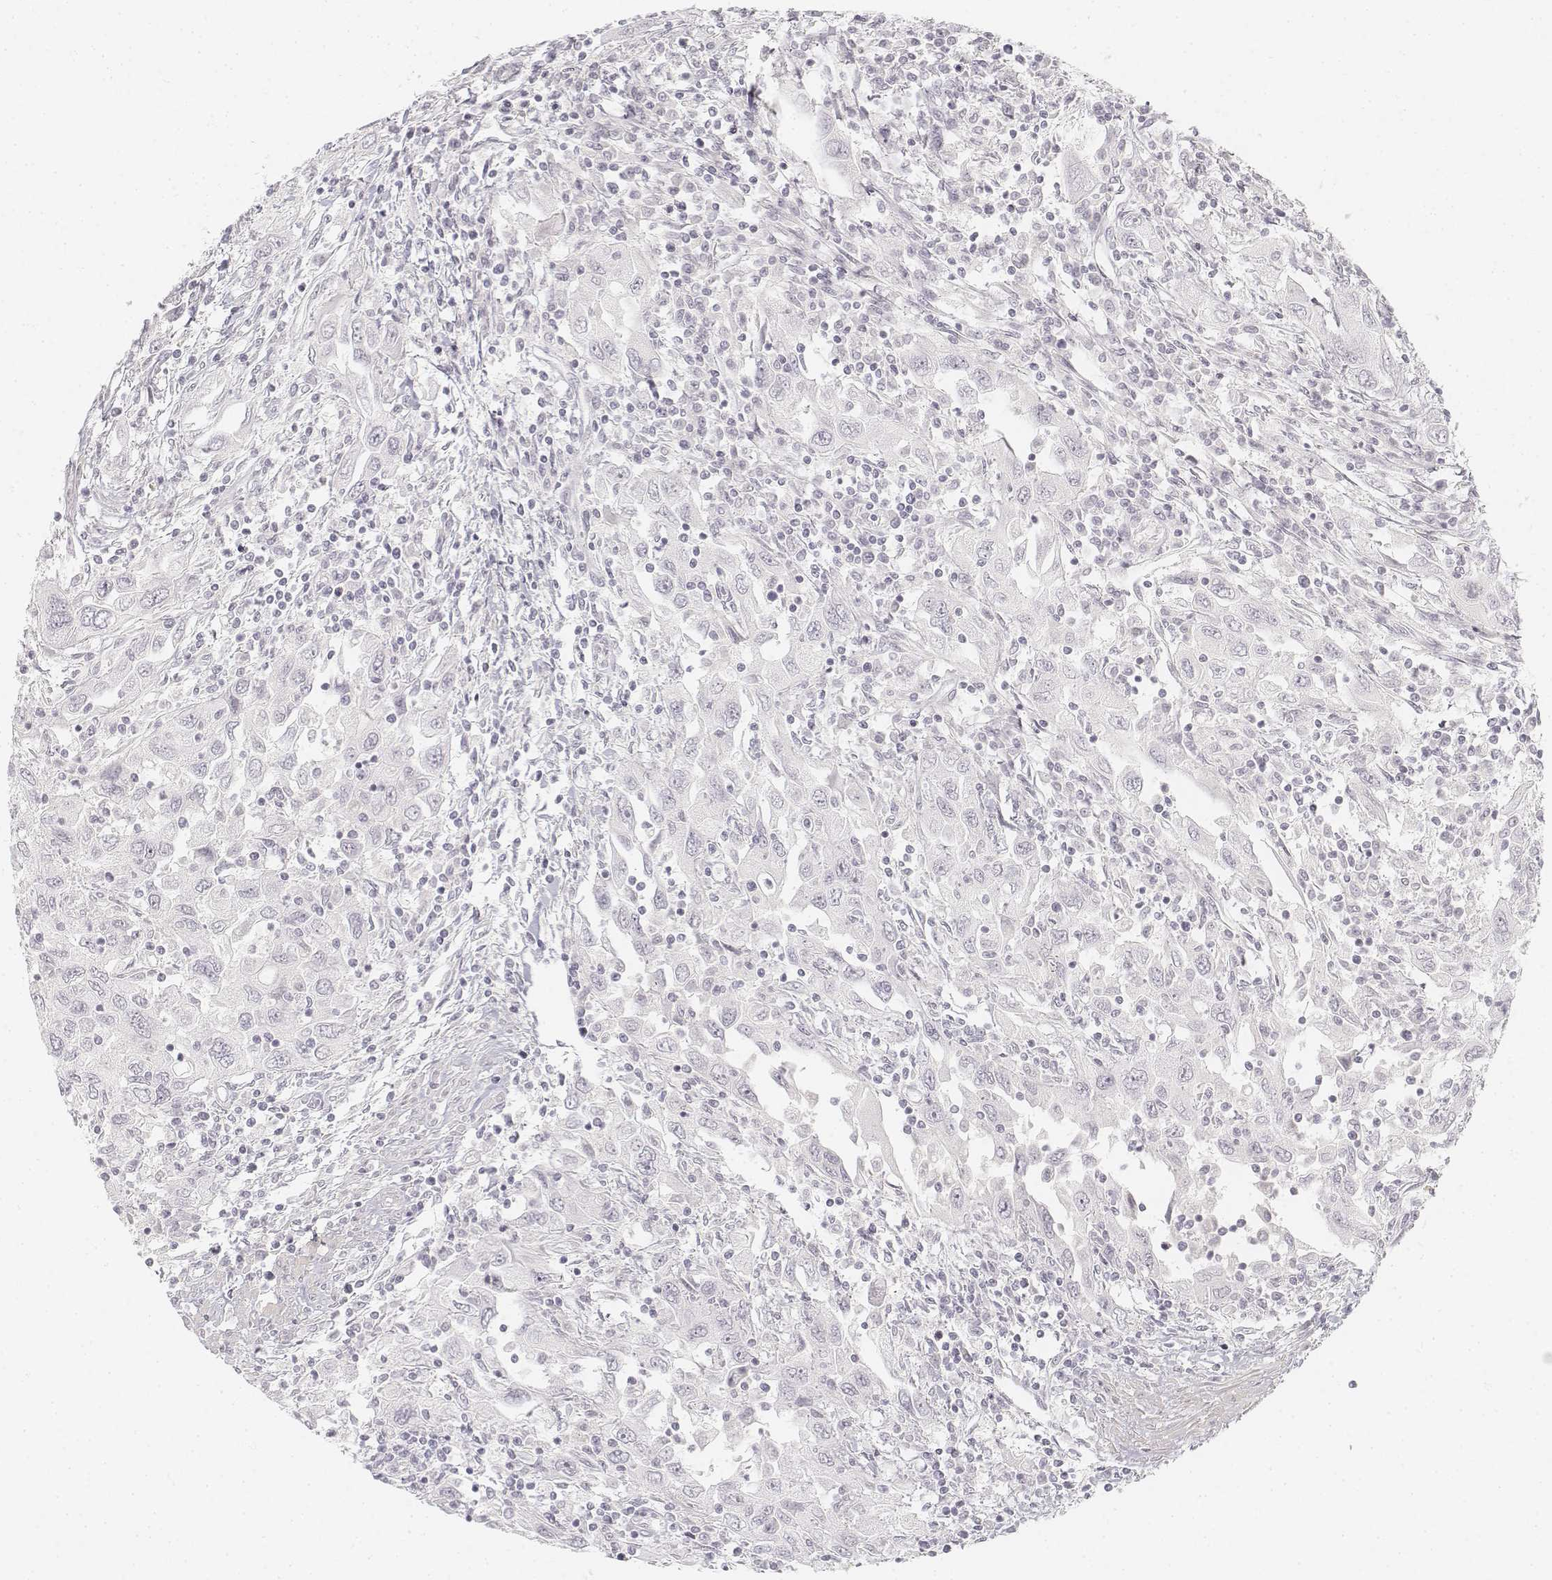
{"staining": {"intensity": "negative", "quantity": "none", "location": "none"}, "tissue": "urothelial cancer", "cell_type": "Tumor cells", "image_type": "cancer", "snomed": [{"axis": "morphology", "description": "Urothelial carcinoma, High grade"}, {"axis": "topography", "description": "Urinary bladder"}], "caption": "An IHC image of urothelial carcinoma (high-grade) is shown. There is no staining in tumor cells of urothelial carcinoma (high-grade). (Immunohistochemistry, brightfield microscopy, high magnification).", "gene": "KRT25", "patient": {"sex": "male", "age": 76}}